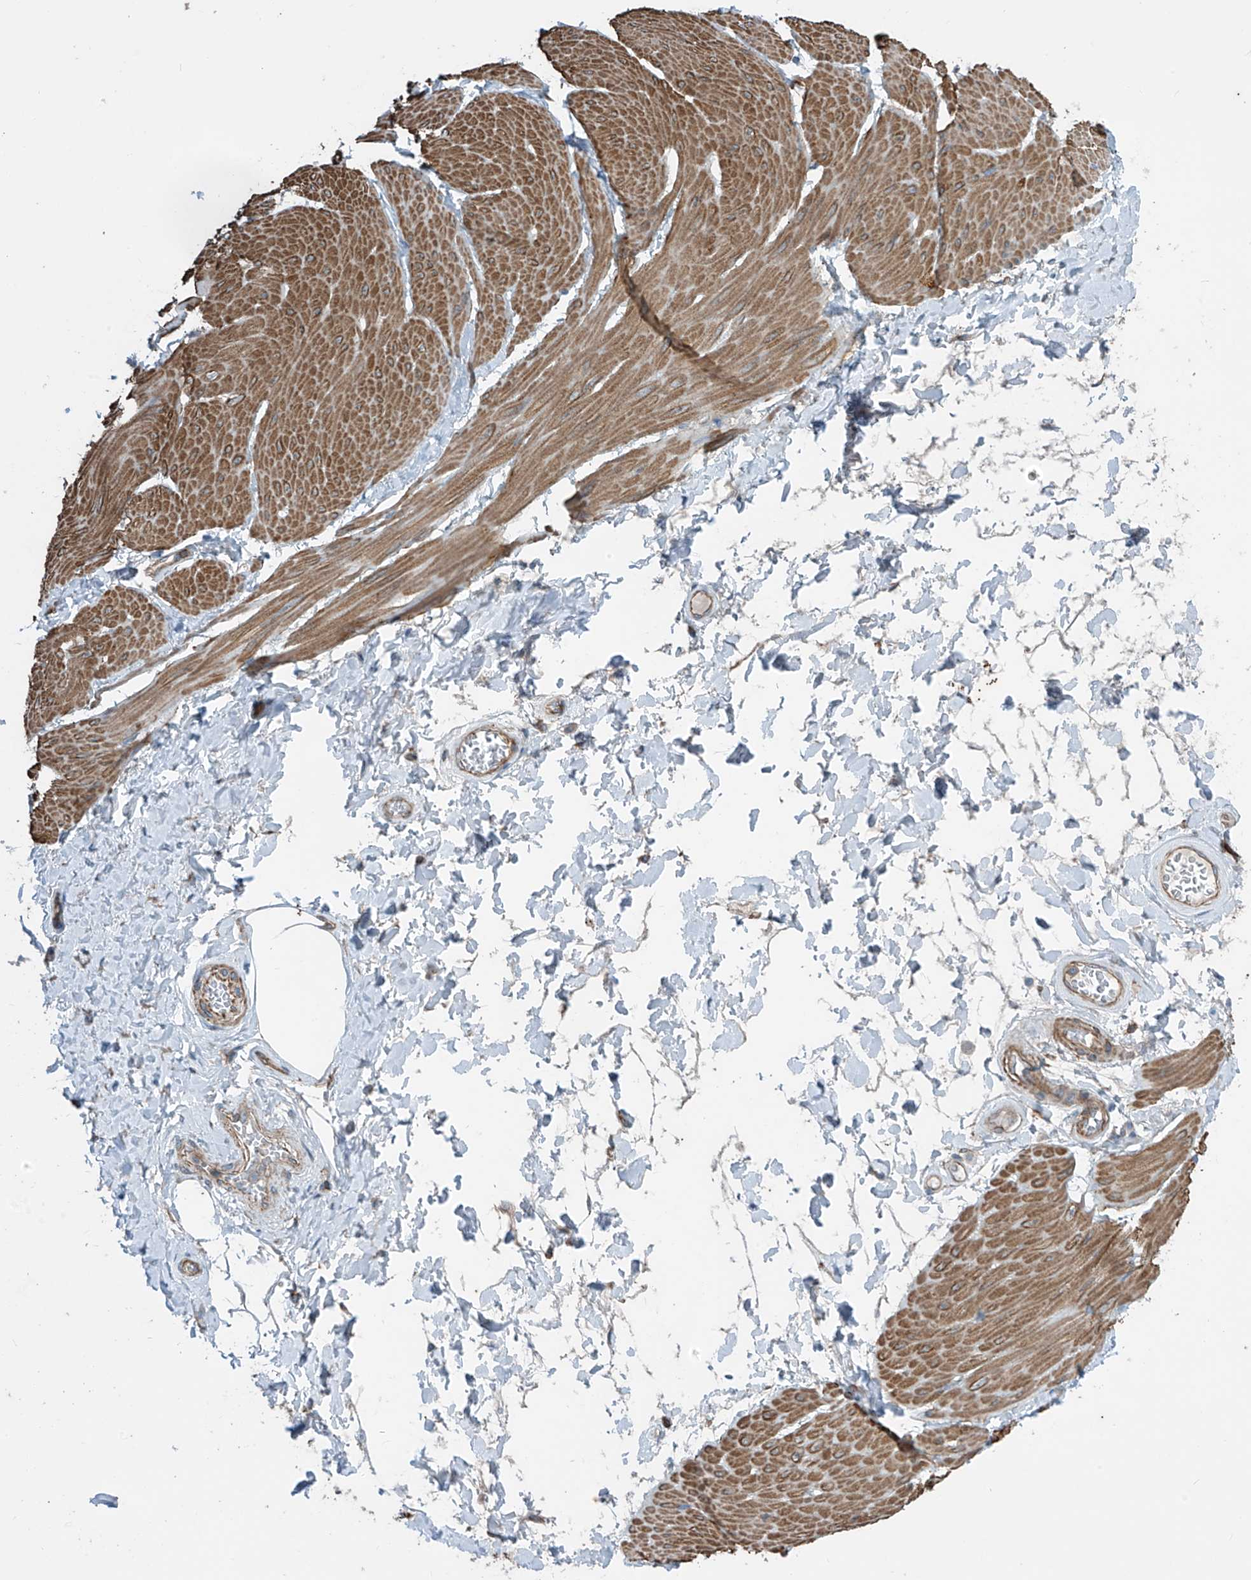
{"staining": {"intensity": "moderate", "quantity": ">75%", "location": "cytoplasmic/membranous"}, "tissue": "smooth muscle", "cell_type": "Smooth muscle cells", "image_type": "normal", "snomed": [{"axis": "morphology", "description": "Urothelial carcinoma, High grade"}, {"axis": "topography", "description": "Urinary bladder"}], "caption": "Smooth muscle stained for a protein (brown) shows moderate cytoplasmic/membranous positive expression in approximately >75% of smooth muscle cells.", "gene": "SLC1A5", "patient": {"sex": "male", "age": 46}}